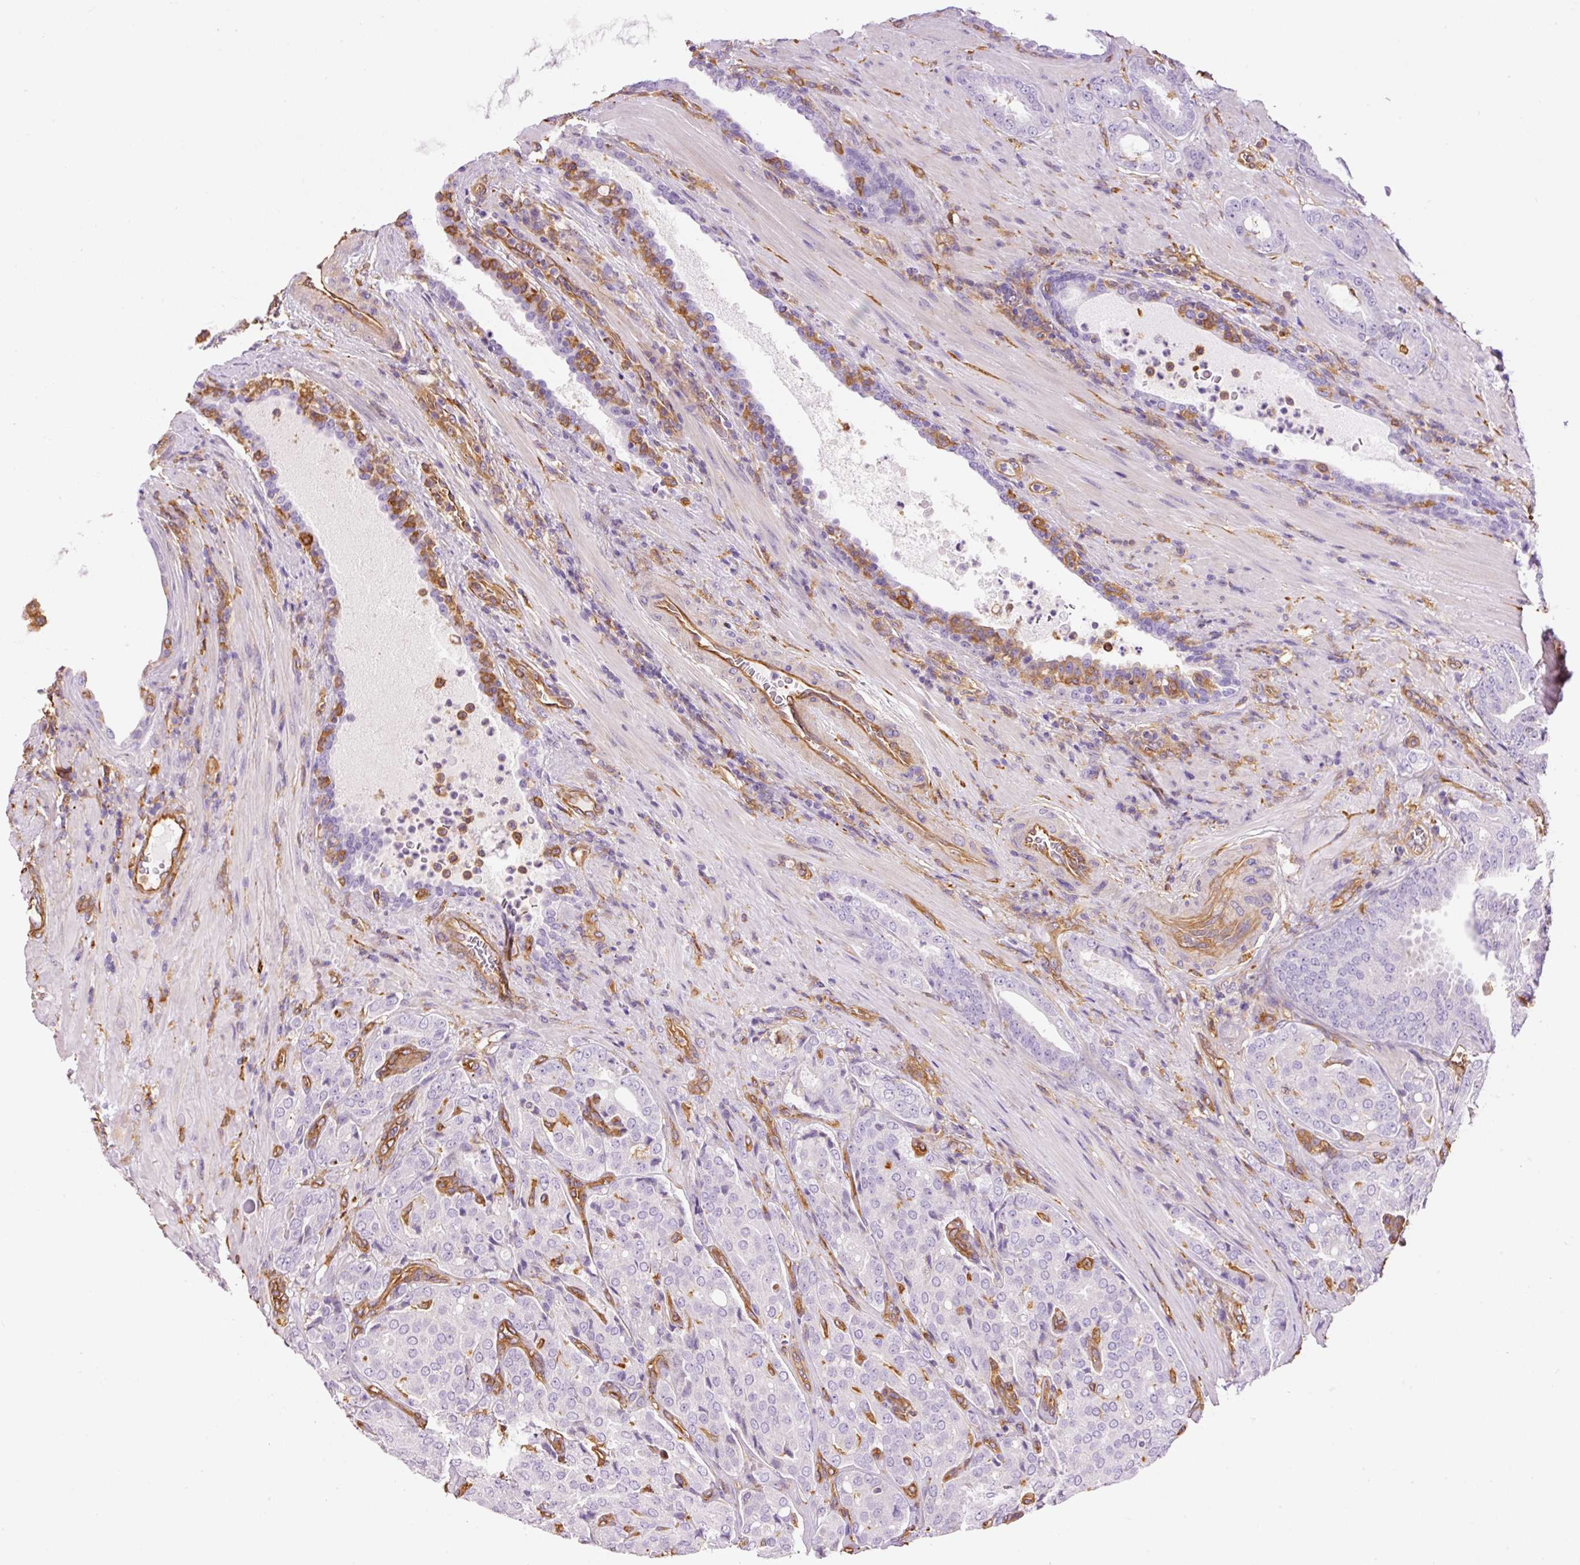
{"staining": {"intensity": "negative", "quantity": "none", "location": "none"}, "tissue": "prostate cancer", "cell_type": "Tumor cells", "image_type": "cancer", "snomed": [{"axis": "morphology", "description": "Adenocarcinoma, High grade"}, {"axis": "topography", "description": "Prostate"}], "caption": "High power microscopy histopathology image of an IHC micrograph of prostate adenocarcinoma (high-grade), revealing no significant staining in tumor cells.", "gene": "IL10RB", "patient": {"sex": "male", "age": 68}}